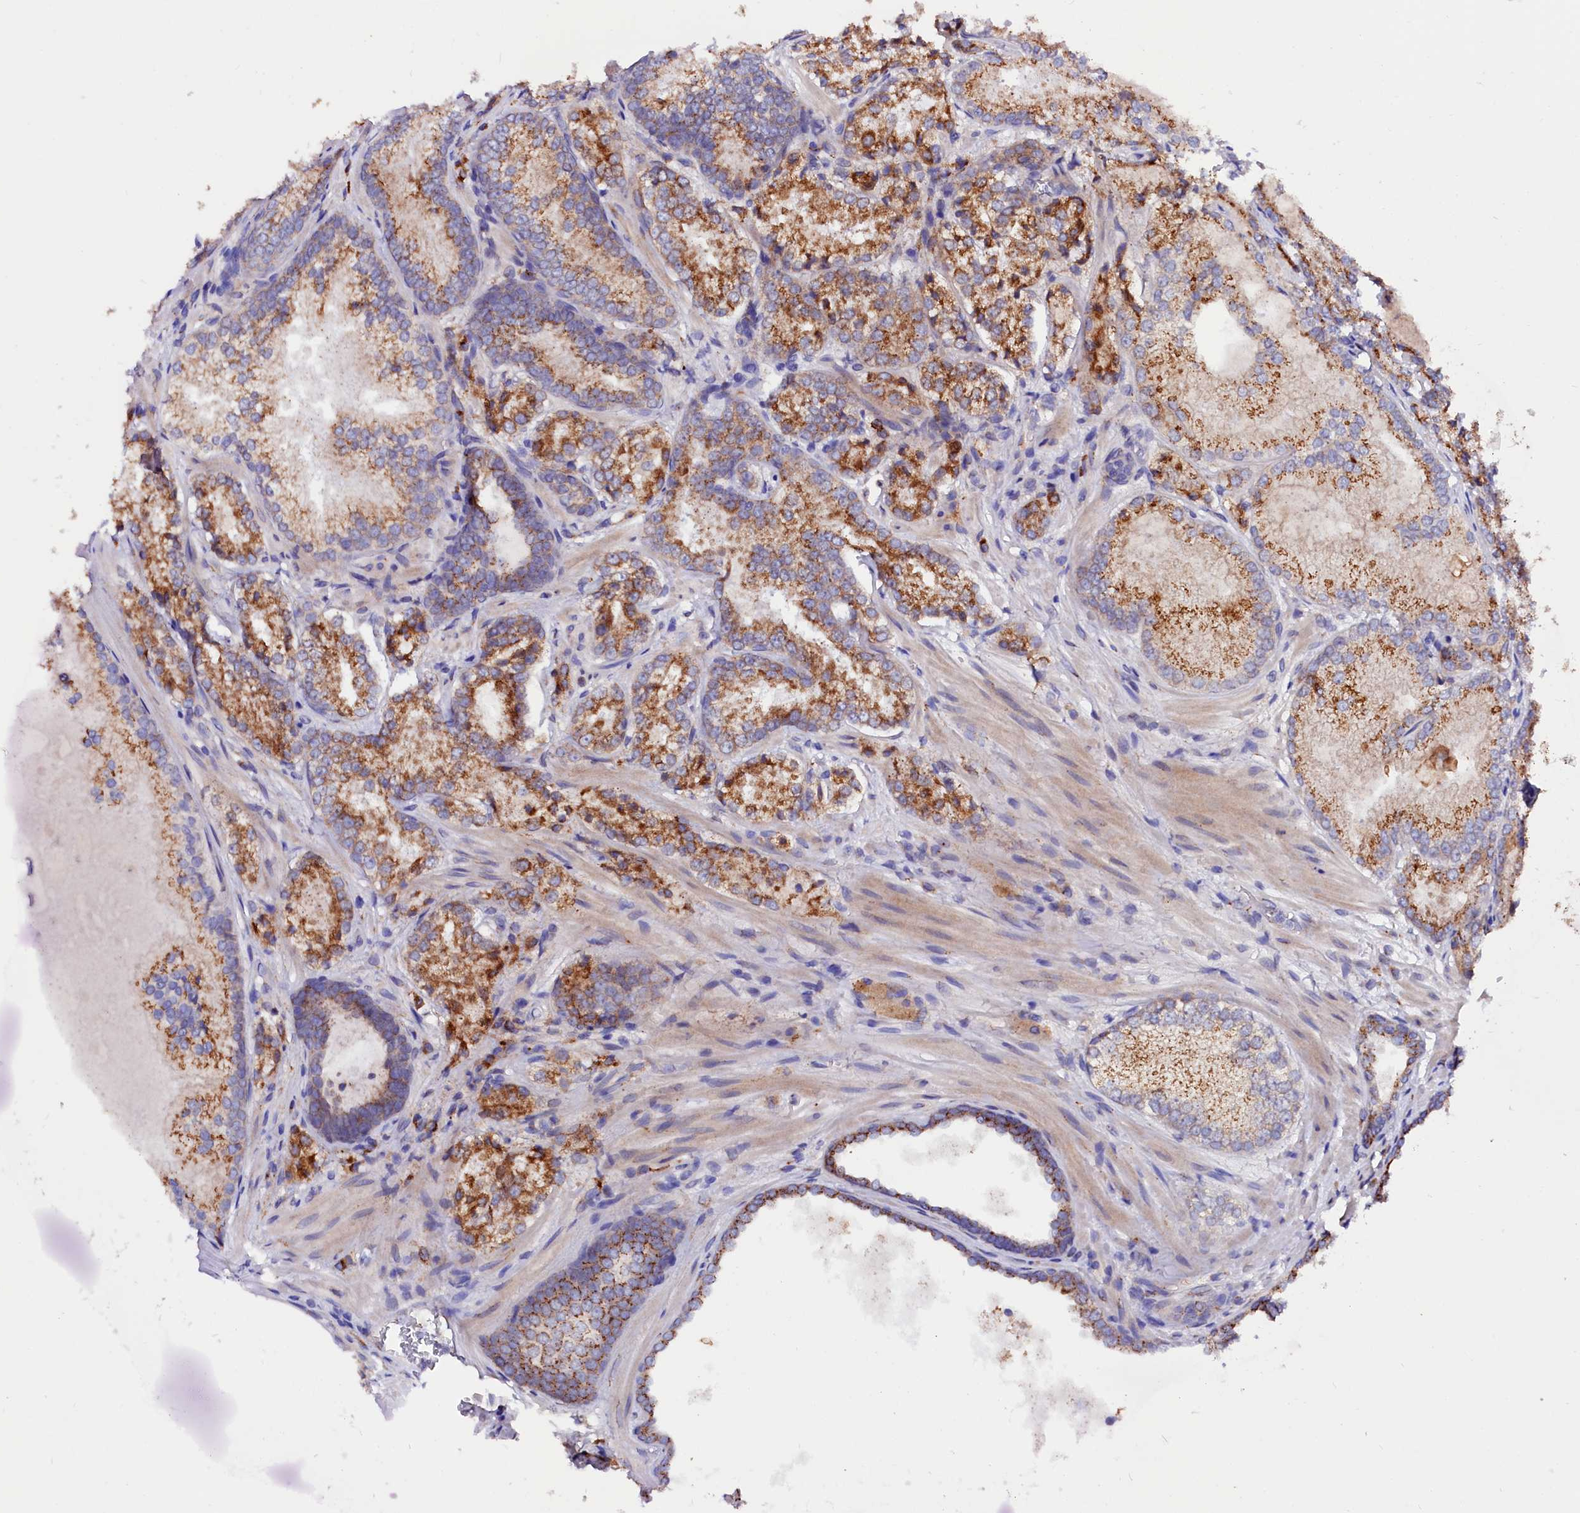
{"staining": {"intensity": "strong", "quantity": ">75%", "location": "cytoplasmic/membranous"}, "tissue": "prostate cancer", "cell_type": "Tumor cells", "image_type": "cancer", "snomed": [{"axis": "morphology", "description": "Adenocarcinoma, Low grade"}, {"axis": "topography", "description": "Prostate"}], "caption": "An immunohistochemistry (IHC) image of neoplastic tissue is shown. Protein staining in brown highlights strong cytoplasmic/membranous positivity in prostate cancer (adenocarcinoma (low-grade)) within tumor cells. (IHC, brightfield microscopy, high magnification).", "gene": "LMAN1", "patient": {"sex": "male", "age": 74}}